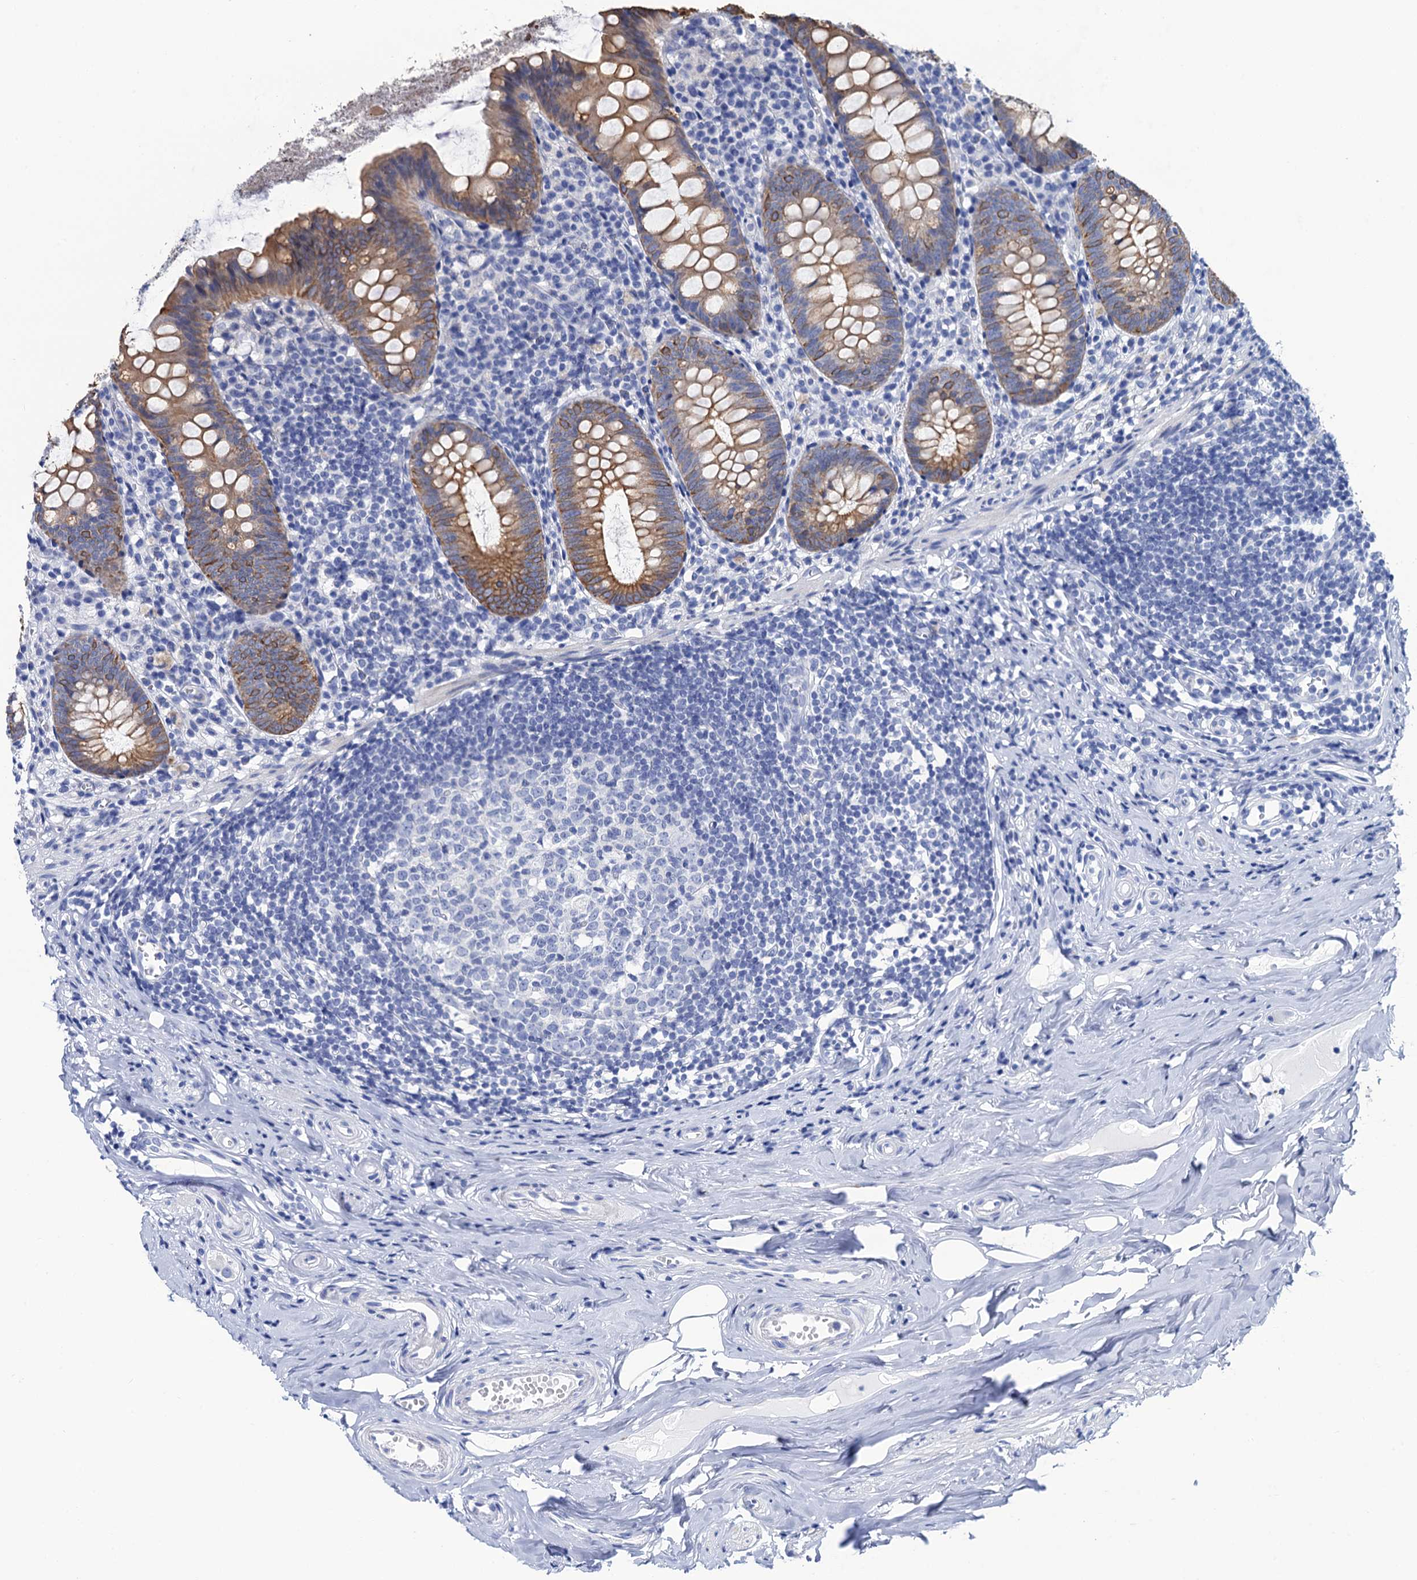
{"staining": {"intensity": "strong", "quantity": ">75%", "location": "cytoplasmic/membranous"}, "tissue": "appendix", "cell_type": "Glandular cells", "image_type": "normal", "snomed": [{"axis": "morphology", "description": "Normal tissue, NOS"}, {"axis": "topography", "description": "Appendix"}], "caption": "A photomicrograph showing strong cytoplasmic/membranous staining in approximately >75% of glandular cells in benign appendix, as visualized by brown immunohistochemical staining.", "gene": "RAB3IP", "patient": {"sex": "female", "age": 51}}